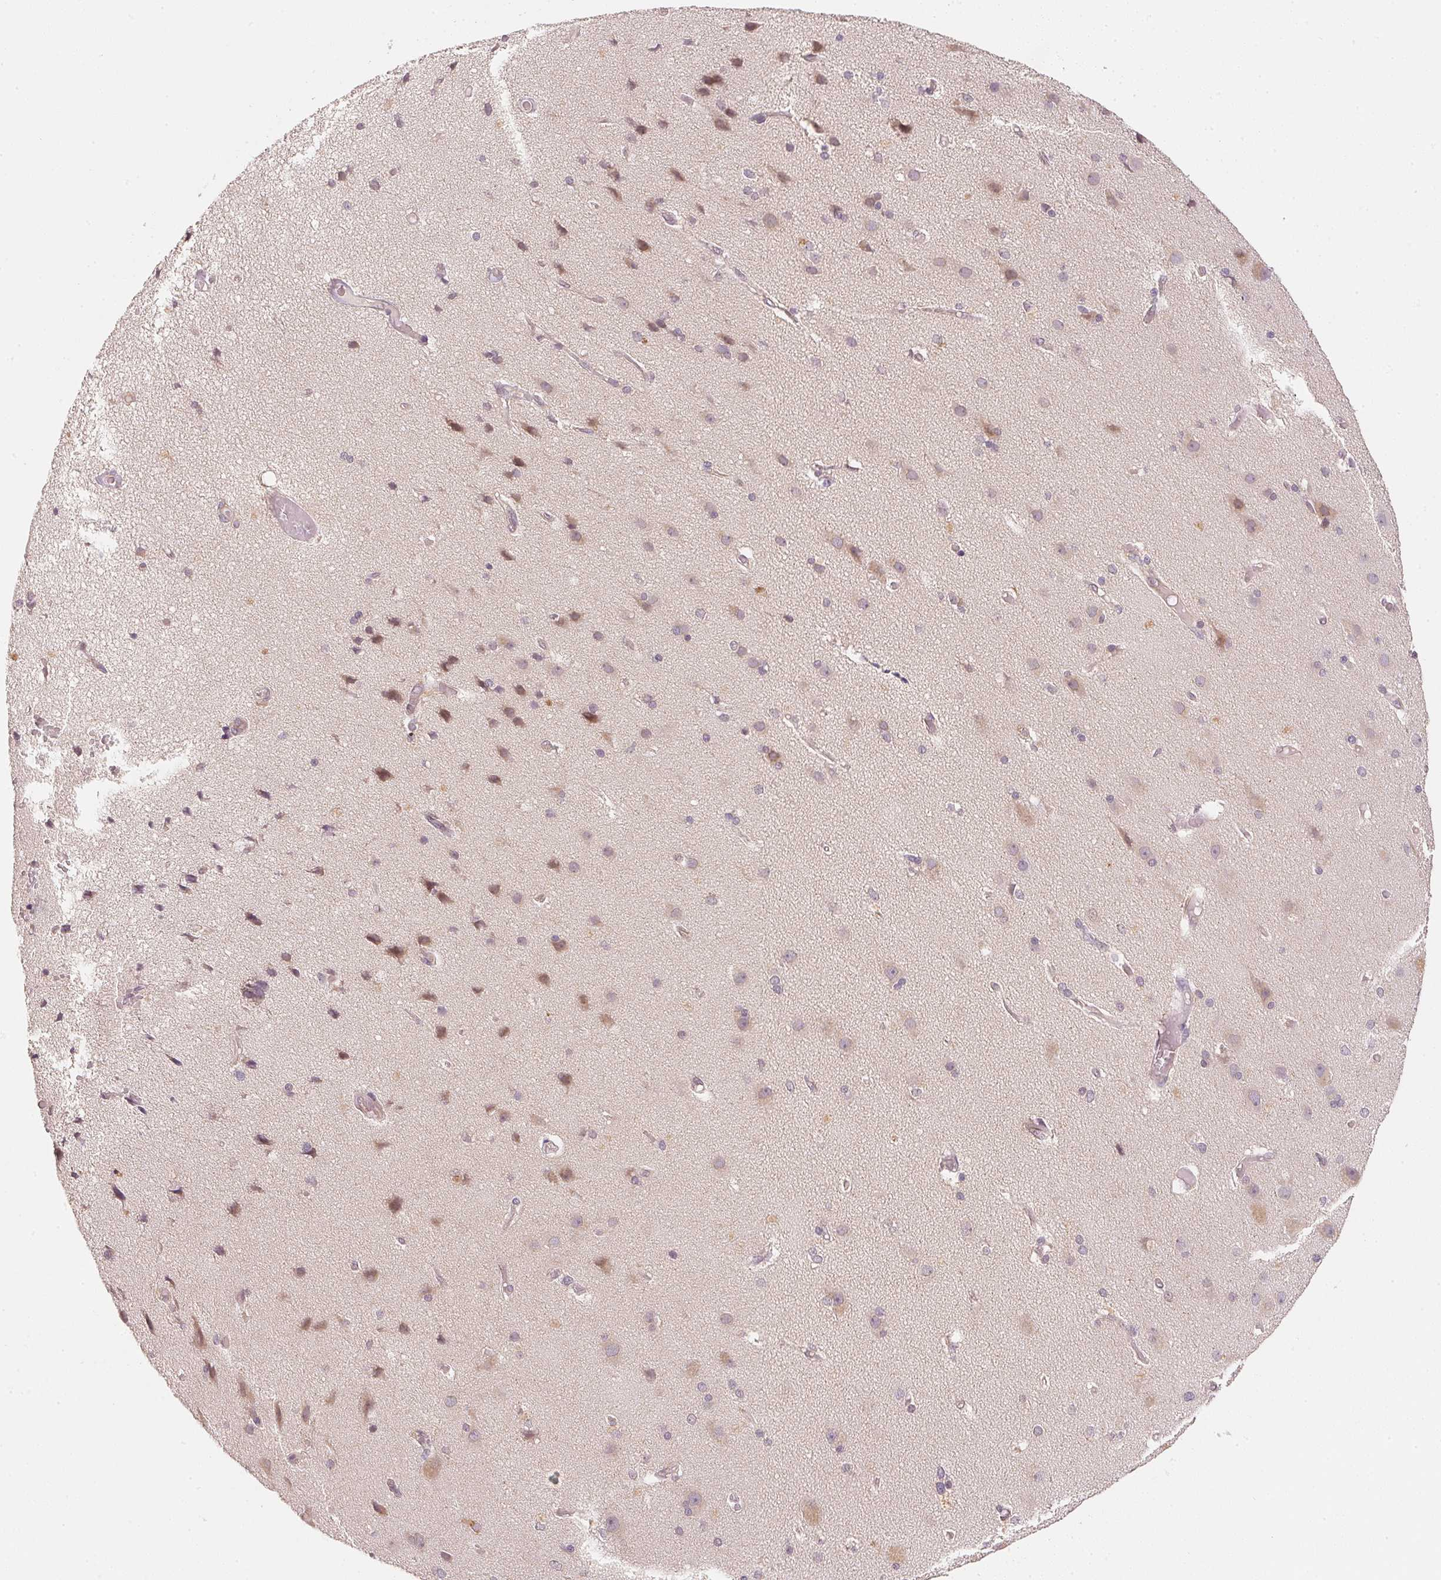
{"staining": {"intensity": "moderate", "quantity": "25%-75%", "location": "cytoplasmic/membranous"}, "tissue": "cerebral cortex", "cell_type": "Endothelial cells", "image_type": "normal", "snomed": [{"axis": "morphology", "description": "Normal tissue, NOS"}, {"axis": "morphology", "description": "Glioma, malignant, High grade"}, {"axis": "topography", "description": "Cerebral cortex"}], "caption": "A micrograph of human cerebral cortex stained for a protein reveals moderate cytoplasmic/membranous brown staining in endothelial cells. (Brightfield microscopy of DAB IHC at high magnification).", "gene": "EI24", "patient": {"sex": "male", "age": 71}}